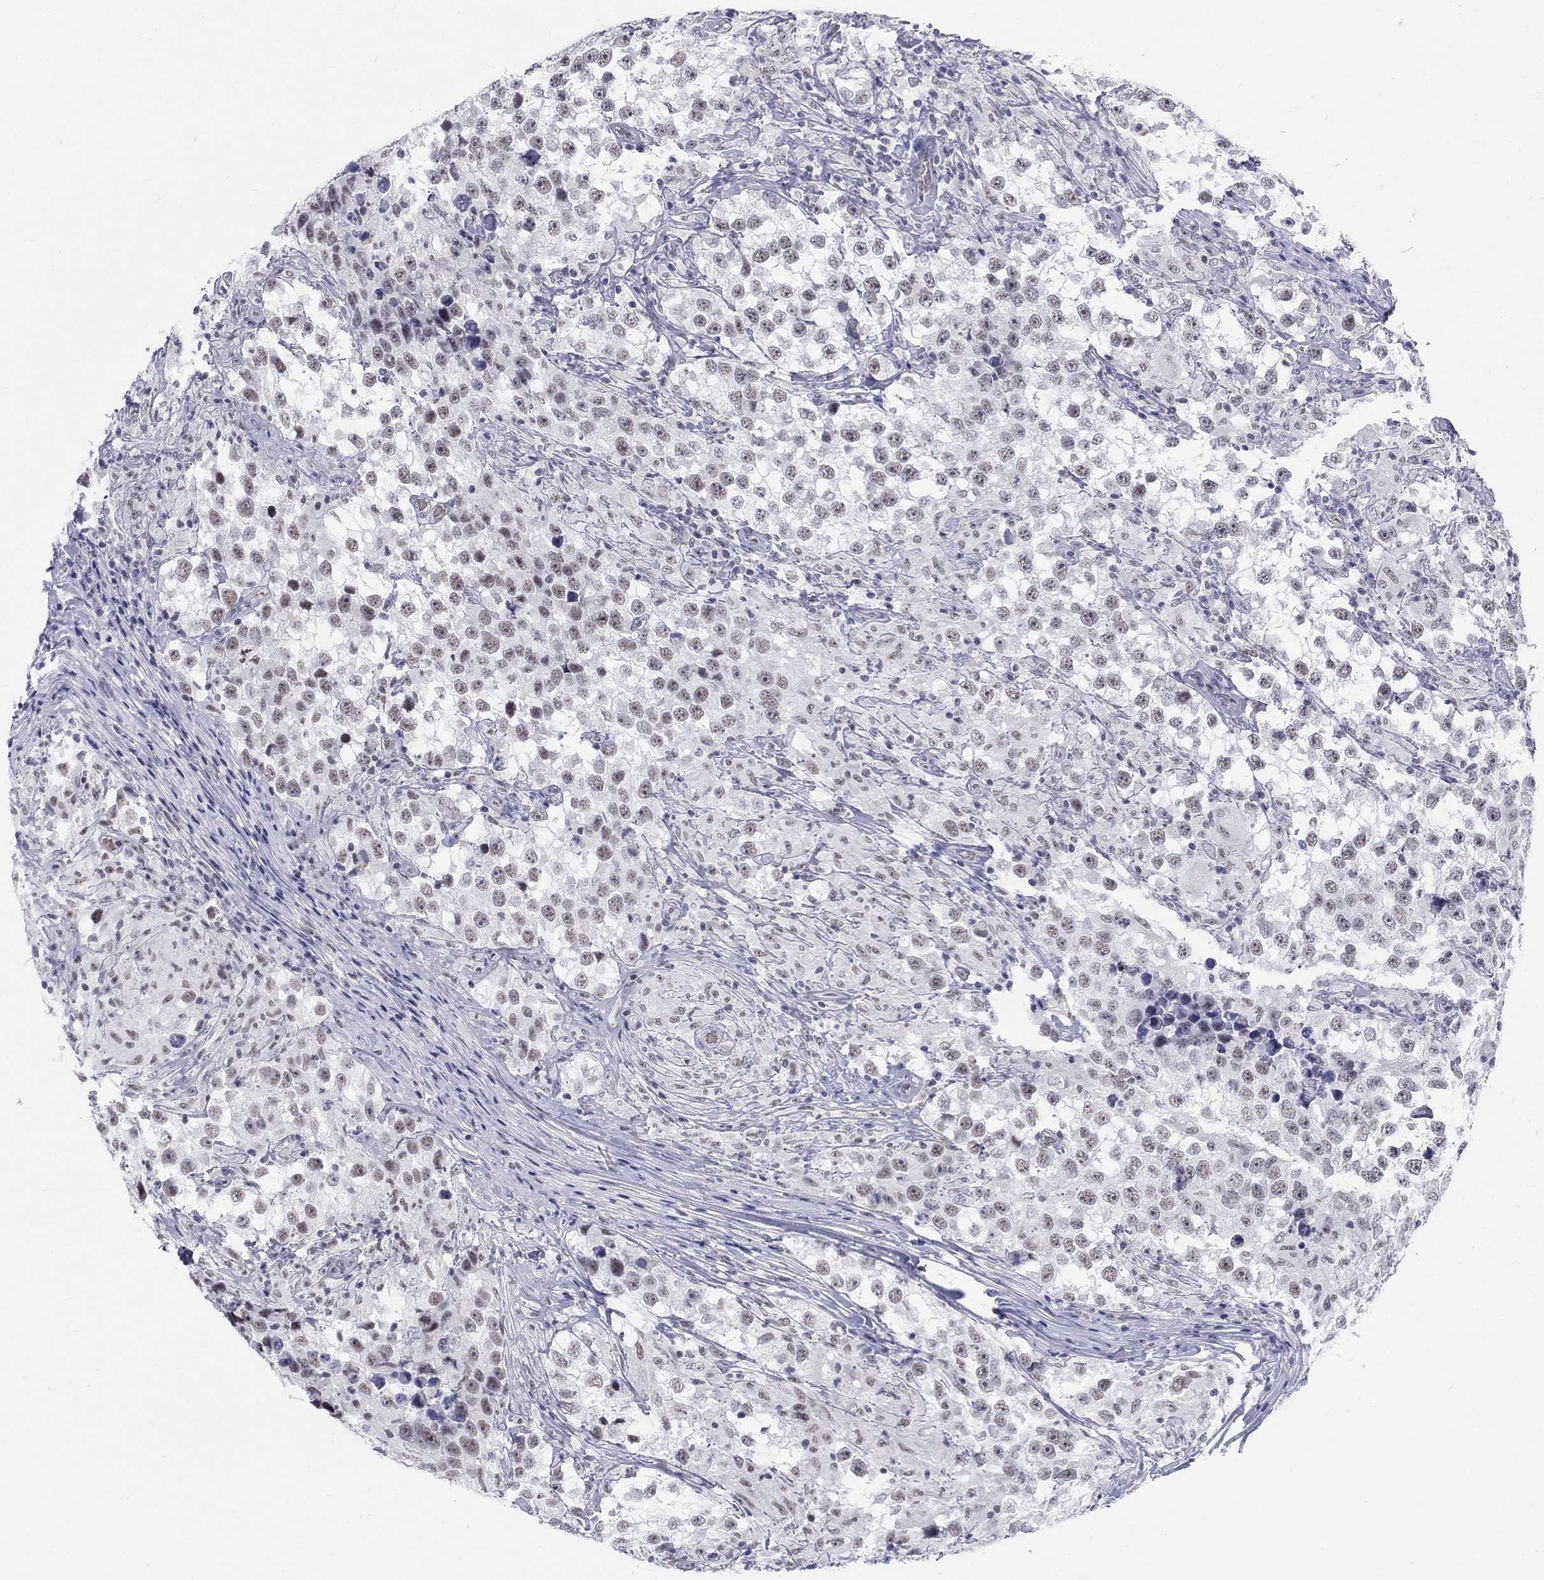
{"staining": {"intensity": "weak", "quantity": "<25%", "location": "nuclear"}, "tissue": "testis cancer", "cell_type": "Tumor cells", "image_type": "cancer", "snomed": [{"axis": "morphology", "description": "Seminoma, NOS"}, {"axis": "topography", "description": "Testis"}], "caption": "Immunohistochemistry histopathology image of human testis cancer (seminoma) stained for a protein (brown), which demonstrates no positivity in tumor cells.", "gene": "DMTN", "patient": {"sex": "male", "age": 46}}